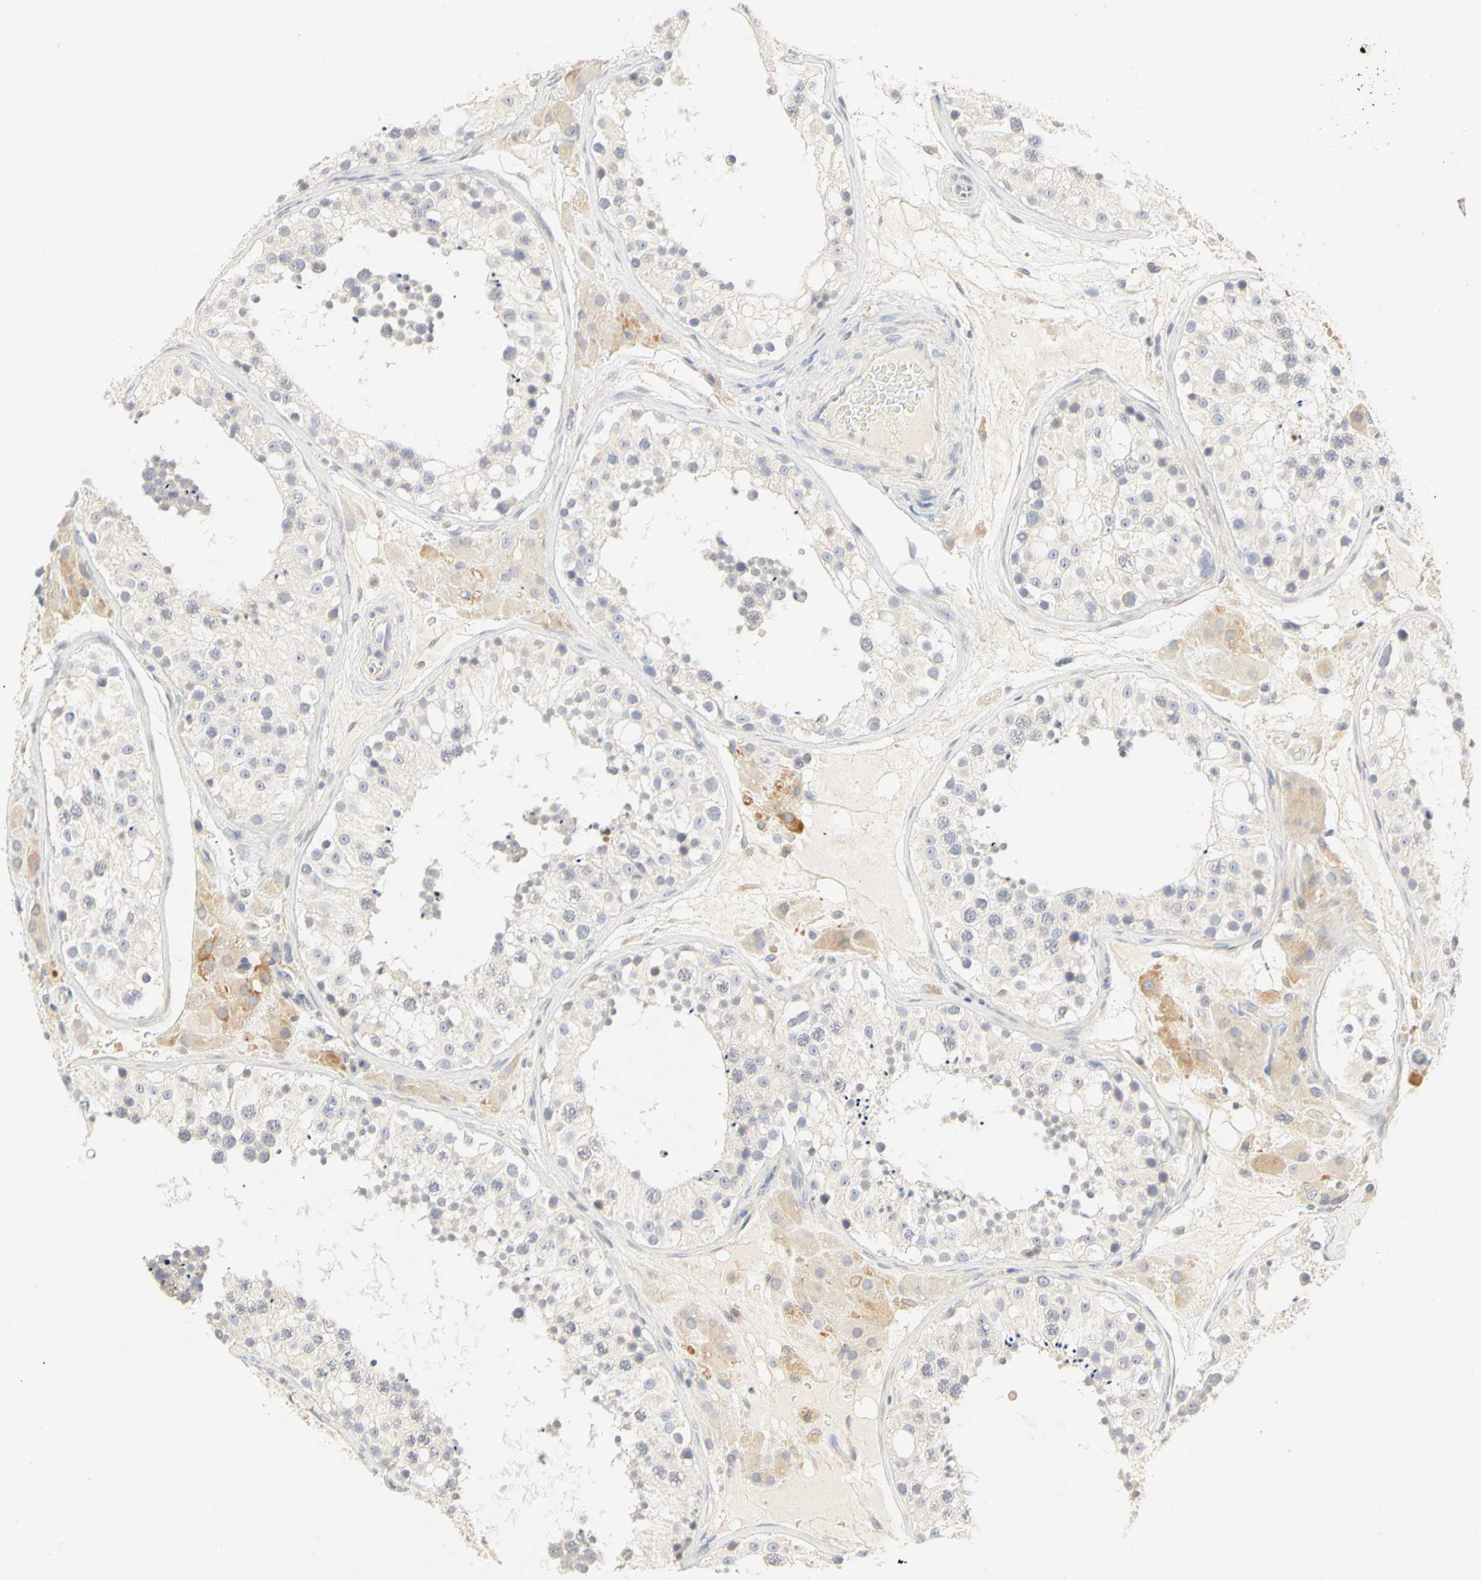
{"staining": {"intensity": "weak", "quantity": "25%-75%", "location": "cytoplasmic/membranous"}, "tissue": "testis", "cell_type": "Cells in seminiferous ducts", "image_type": "normal", "snomed": [{"axis": "morphology", "description": "Normal tissue, NOS"}, {"axis": "topography", "description": "Testis"}], "caption": "Testis stained with DAB immunohistochemistry (IHC) demonstrates low levels of weak cytoplasmic/membranous expression in approximately 25%-75% of cells in seminiferous ducts.", "gene": "GNRH2", "patient": {"sex": "male", "age": 26}}